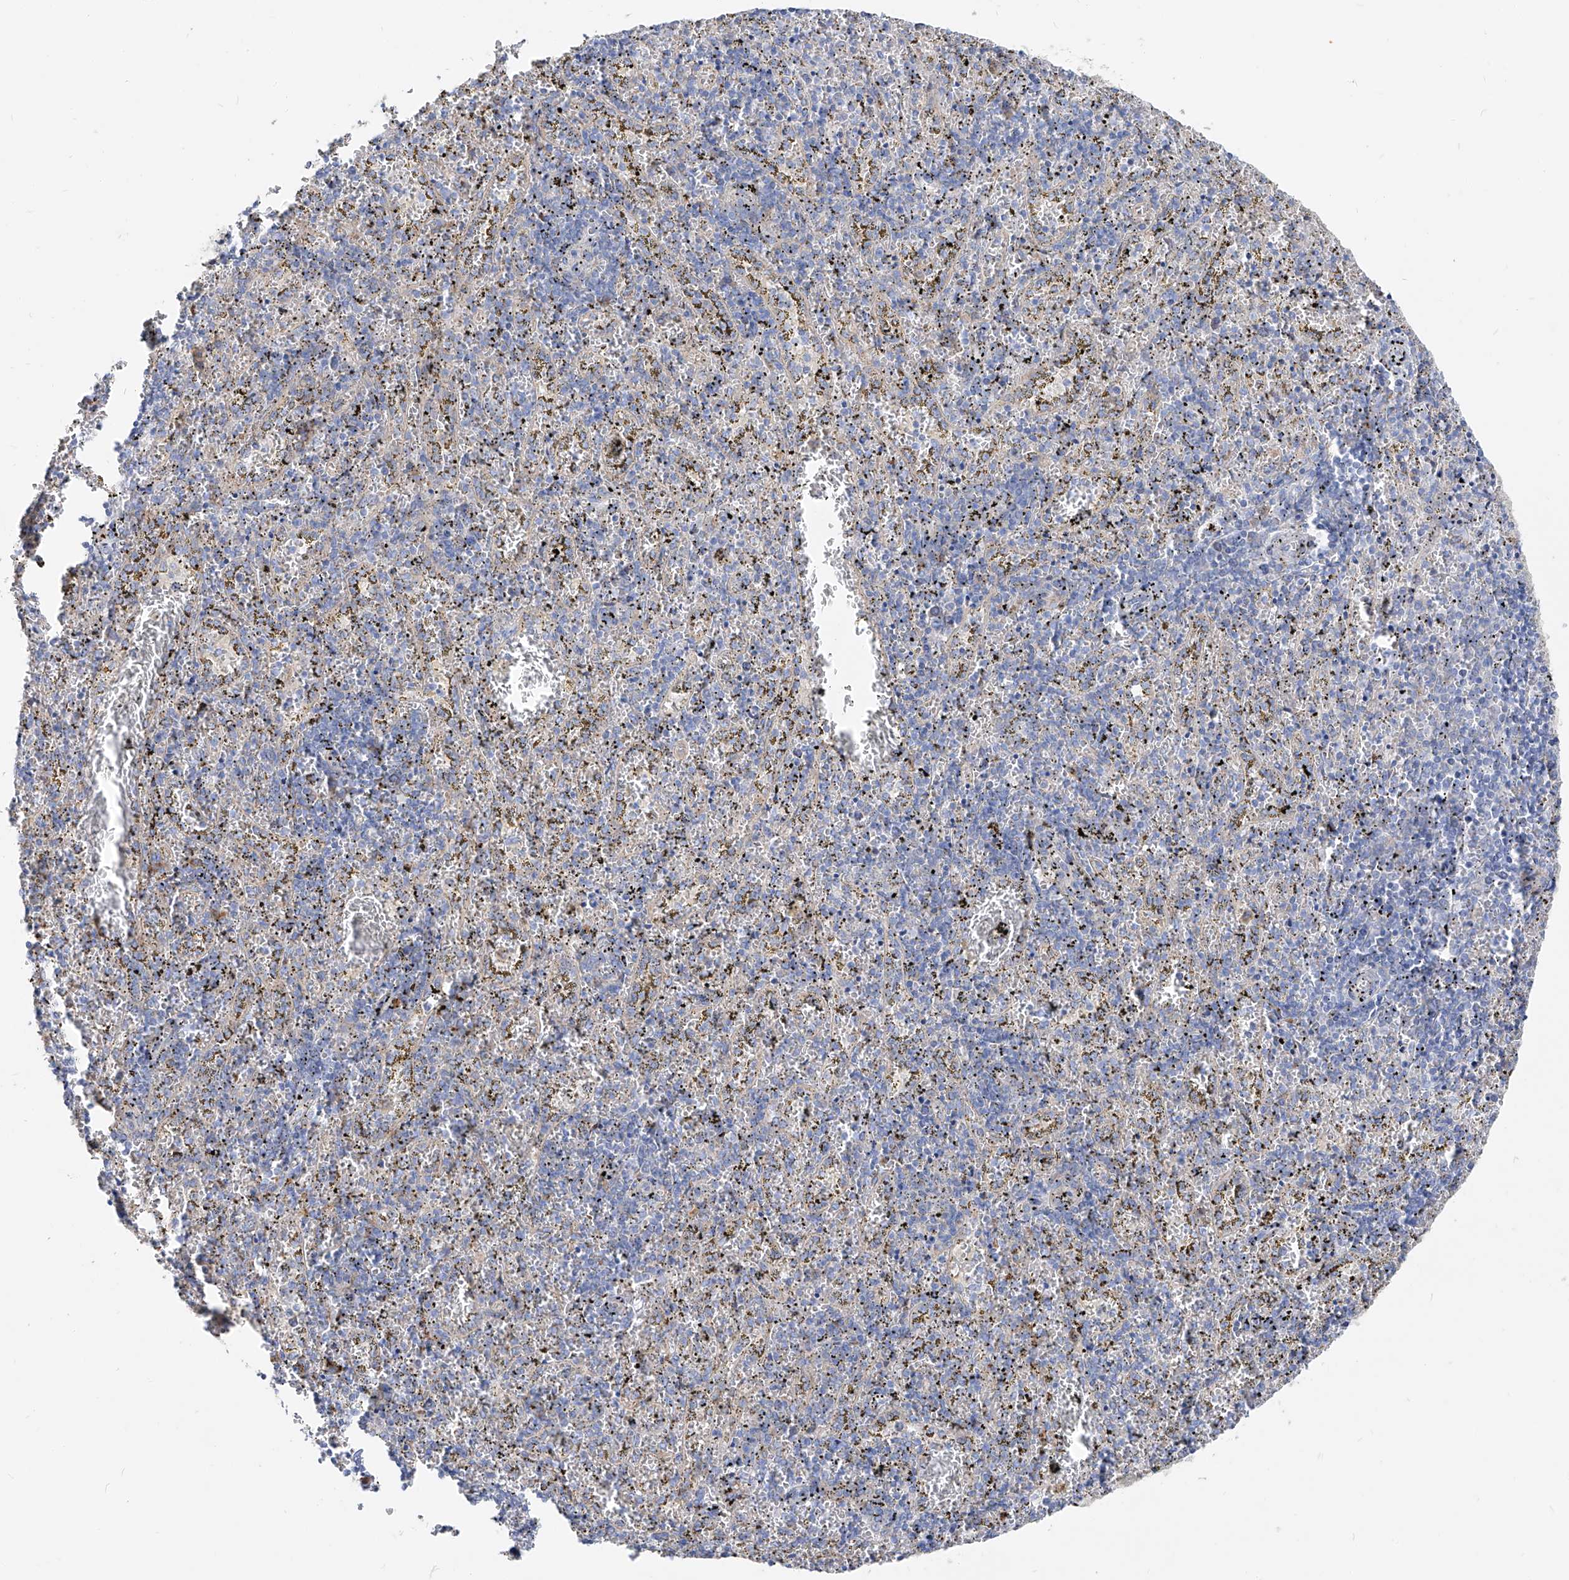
{"staining": {"intensity": "negative", "quantity": "none", "location": "none"}, "tissue": "spleen", "cell_type": "Cells in red pulp", "image_type": "normal", "snomed": [{"axis": "morphology", "description": "Normal tissue, NOS"}, {"axis": "topography", "description": "Spleen"}], "caption": "Immunohistochemistry micrograph of normal spleen: human spleen stained with DAB (3,3'-diaminobenzidine) shows no significant protein positivity in cells in red pulp. (Brightfield microscopy of DAB (3,3'-diaminobenzidine) immunohistochemistry (IHC) at high magnification).", "gene": "UFL1", "patient": {"sex": "male", "age": 11}}